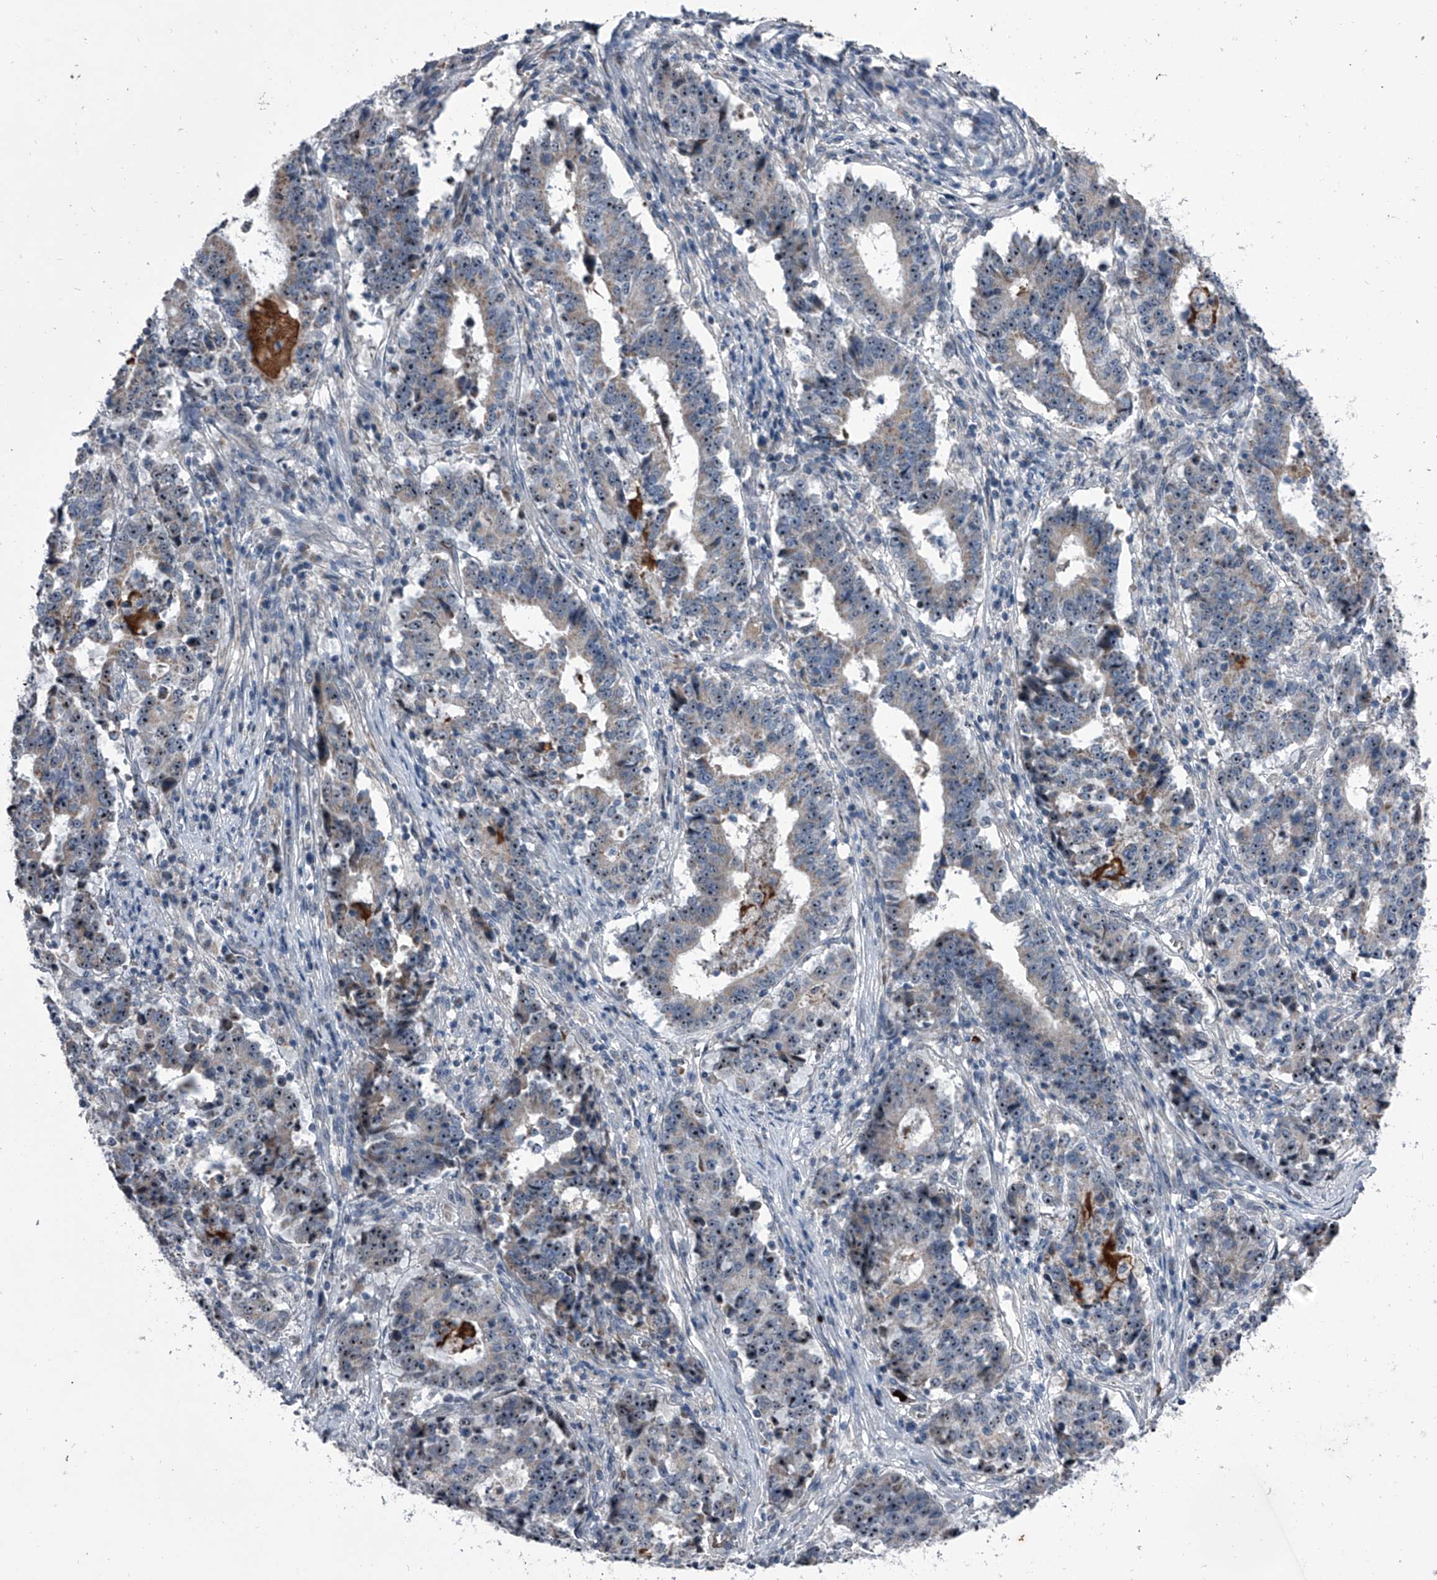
{"staining": {"intensity": "moderate", "quantity": "25%-75%", "location": "nuclear"}, "tissue": "stomach cancer", "cell_type": "Tumor cells", "image_type": "cancer", "snomed": [{"axis": "morphology", "description": "Adenocarcinoma, NOS"}, {"axis": "topography", "description": "Stomach"}], "caption": "Protein staining exhibits moderate nuclear expression in about 25%-75% of tumor cells in stomach cancer (adenocarcinoma).", "gene": "CEP85L", "patient": {"sex": "male", "age": 59}}